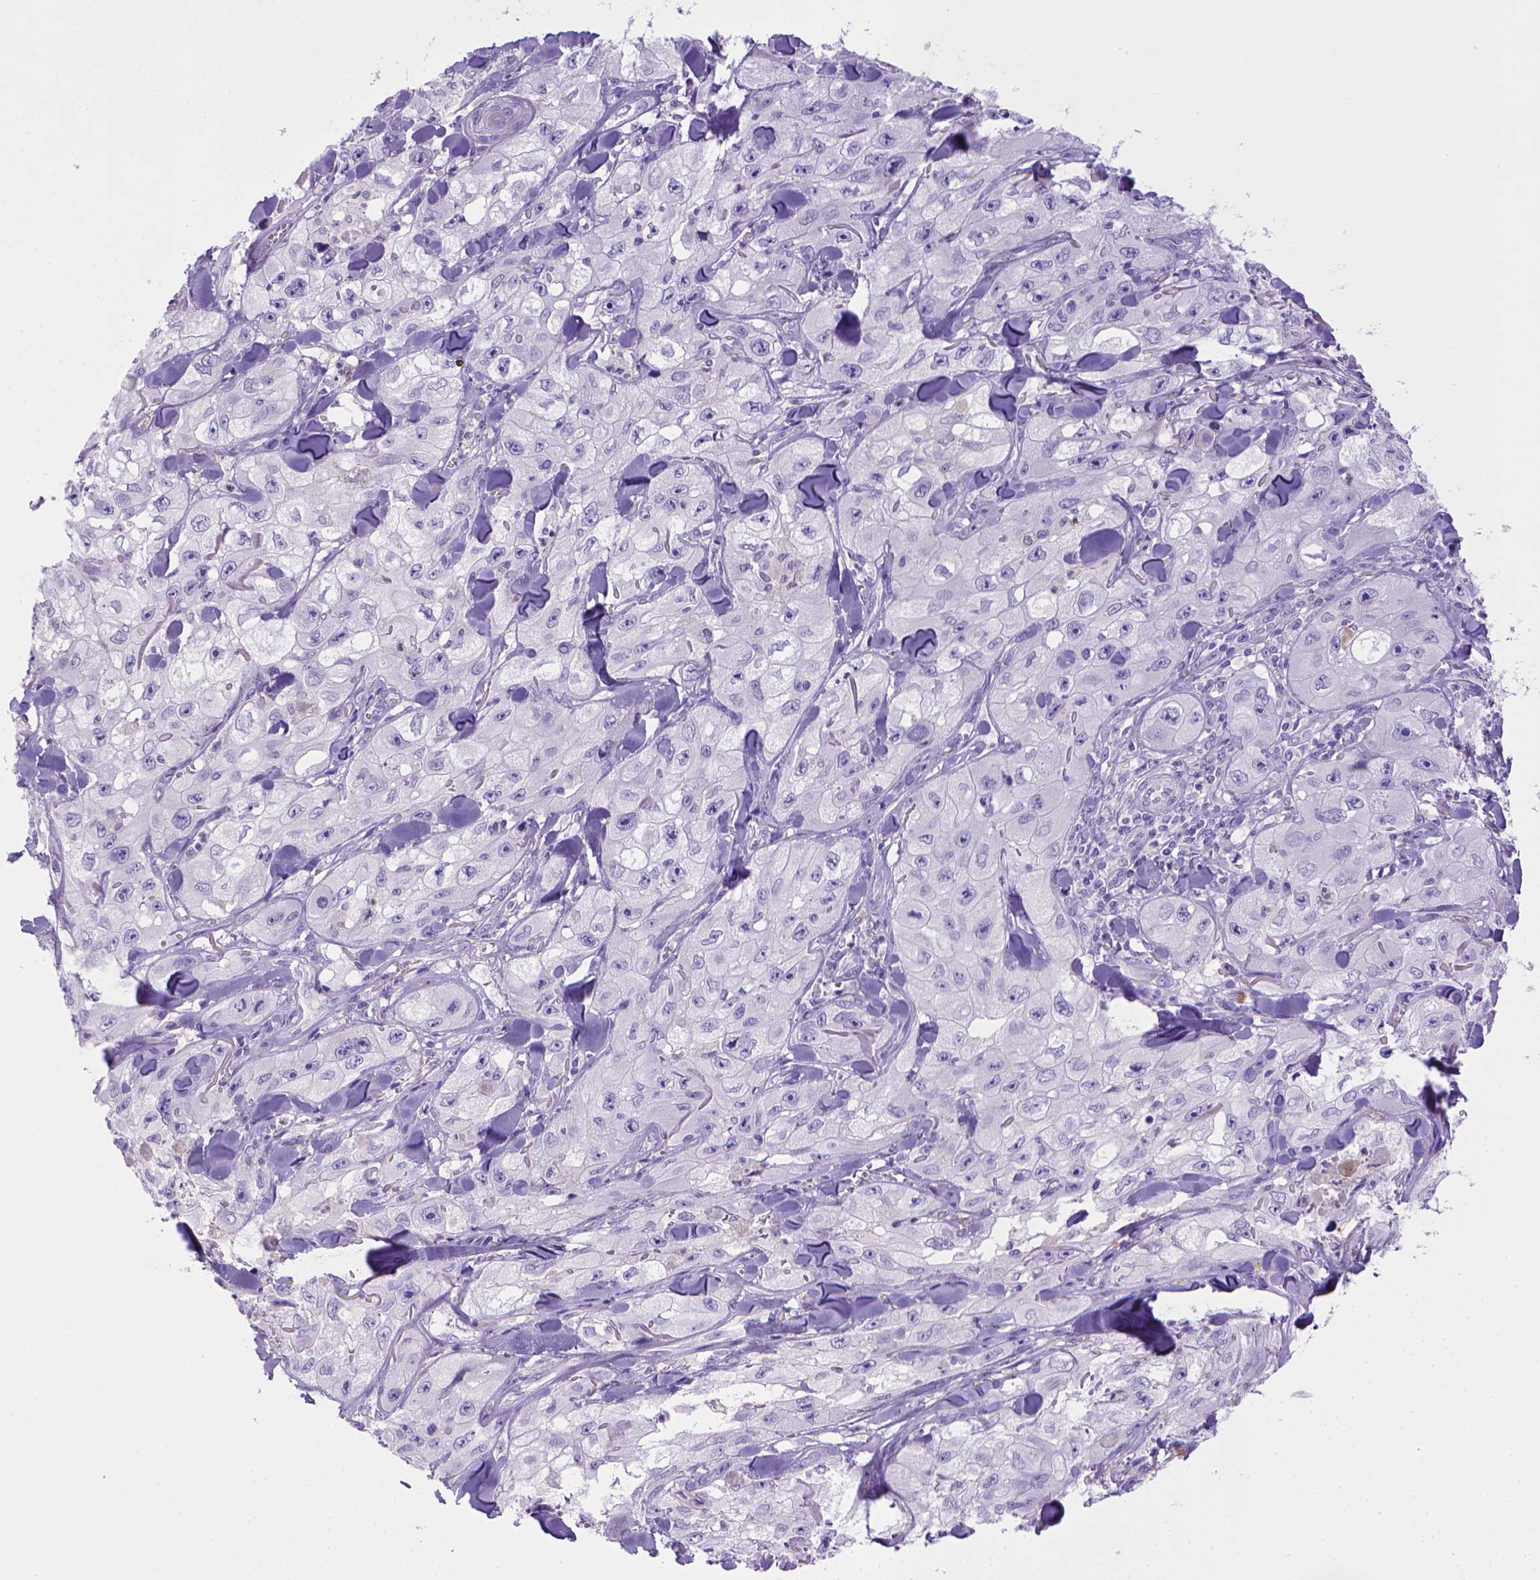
{"staining": {"intensity": "negative", "quantity": "none", "location": "none"}, "tissue": "skin cancer", "cell_type": "Tumor cells", "image_type": "cancer", "snomed": [{"axis": "morphology", "description": "Squamous cell carcinoma, NOS"}, {"axis": "topography", "description": "Skin"}, {"axis": "topography", "description": "Subcutis"}], "caption": "Human skin cancer (squamous cell carcinoma) stained for a protein using immunohistochemistry (IHC) exhibits no staining in tumor cells.", "gene": "BAAT", "patient": {"sex": "male", "age": 73}}